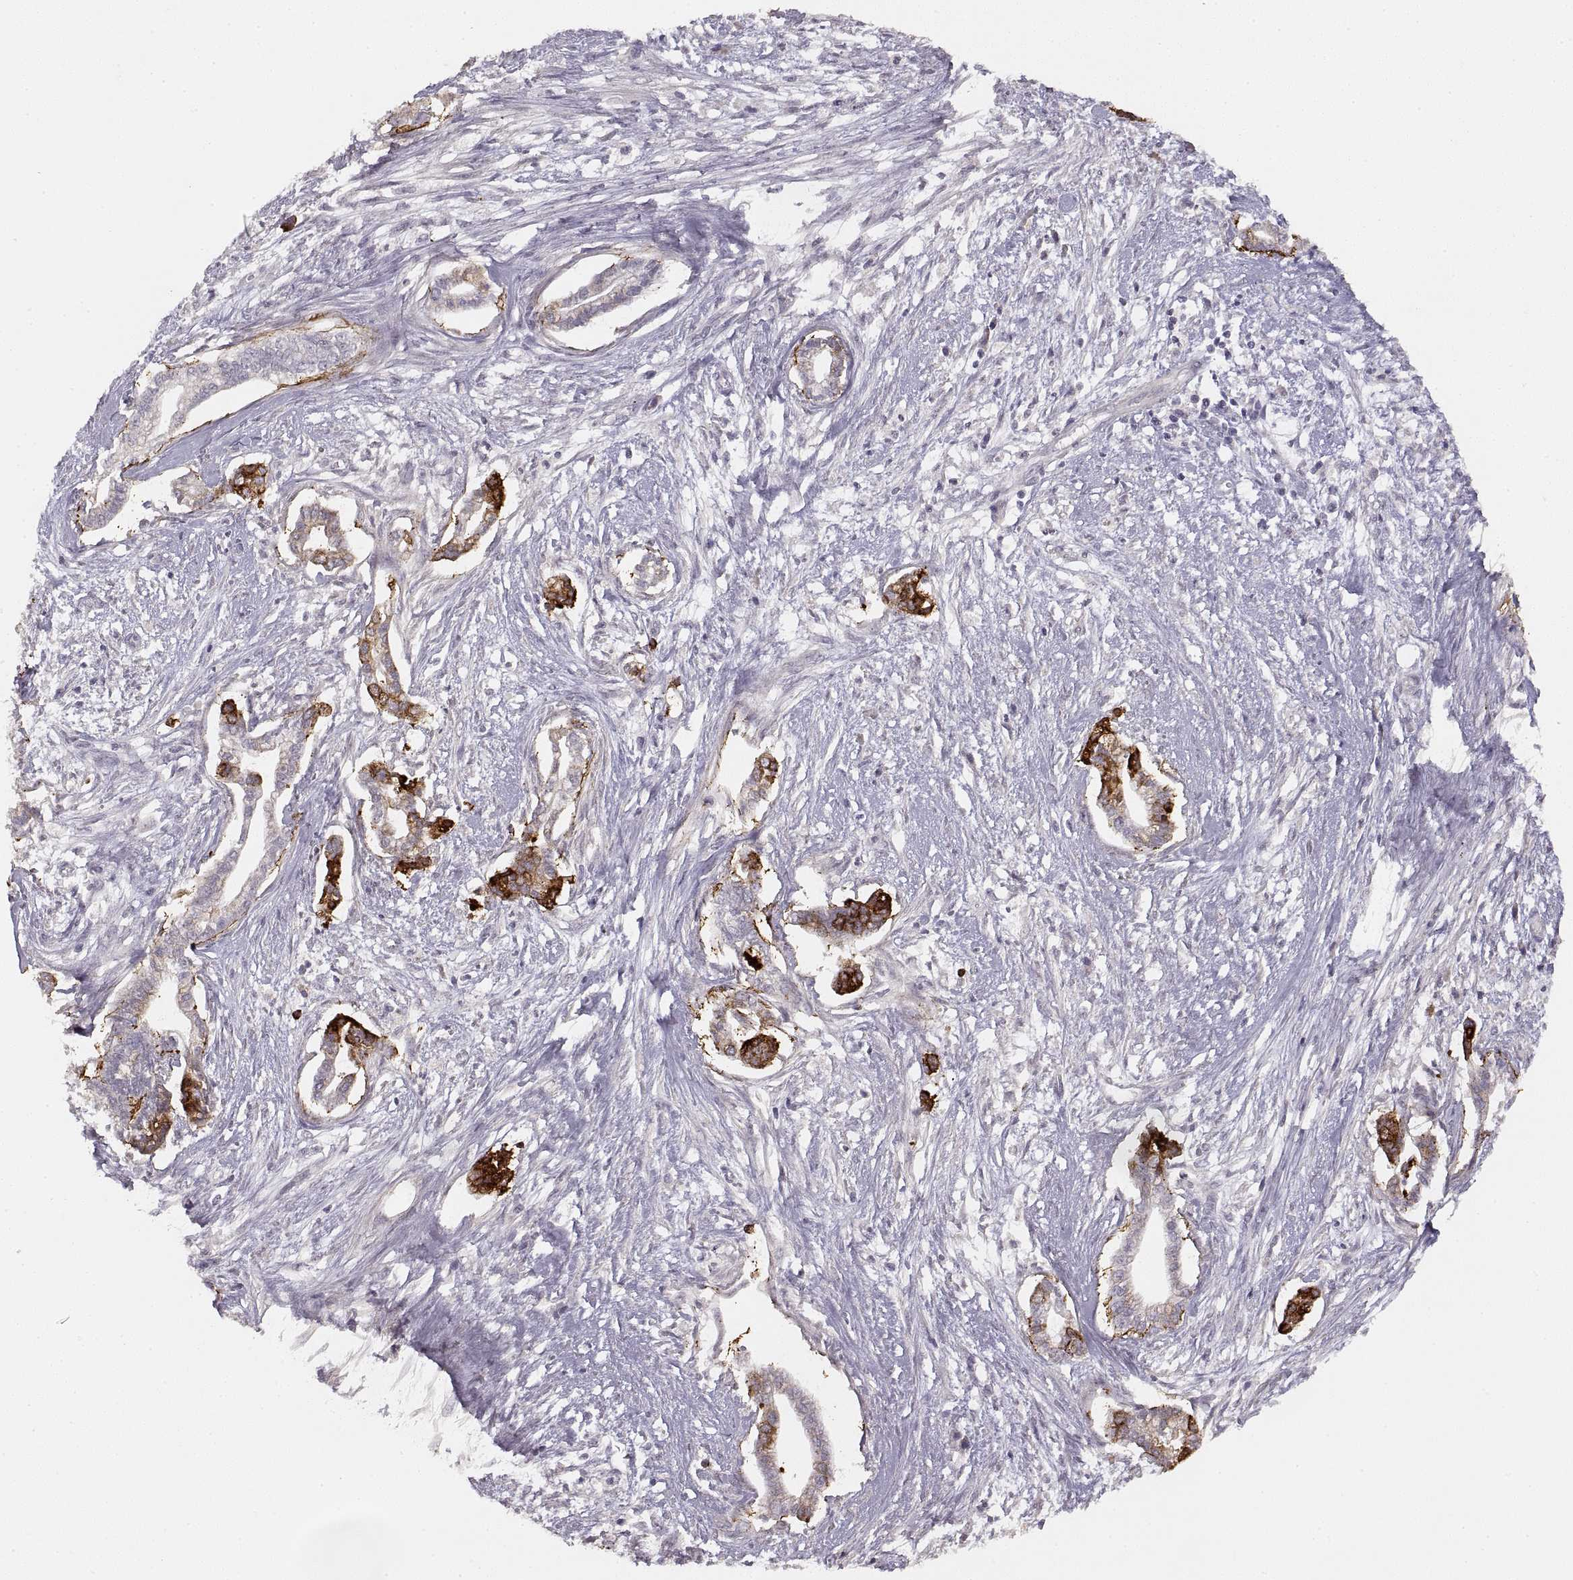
{"staining": {"intensity": "strong", "quantity": "<25%", "location": "cytoplasmic/membranous"}, "tissue": "cervical cancer", "cell_type": "Tumor cells", "image_type": "cancer", "snomed": [{"axis": "morphology", "description": "Adenocarcinoma, NOS"}, {"axis": "topography", "description": "Cervix"}], "caption": "IHC staining of cervical cancer (adenocarcinoma), which reveals medium levels of strong cytoplasmic/membranous positivity in about <25% of tumor cells indicating strong cytoplasmic/membranous protein expression. The staining was performed using DAB (brown) for protein detection and nuclei were counterstained in hematoxylin (blue).", "gene": "LAMC2", "patient": {"sex": "female", "age": 62}}